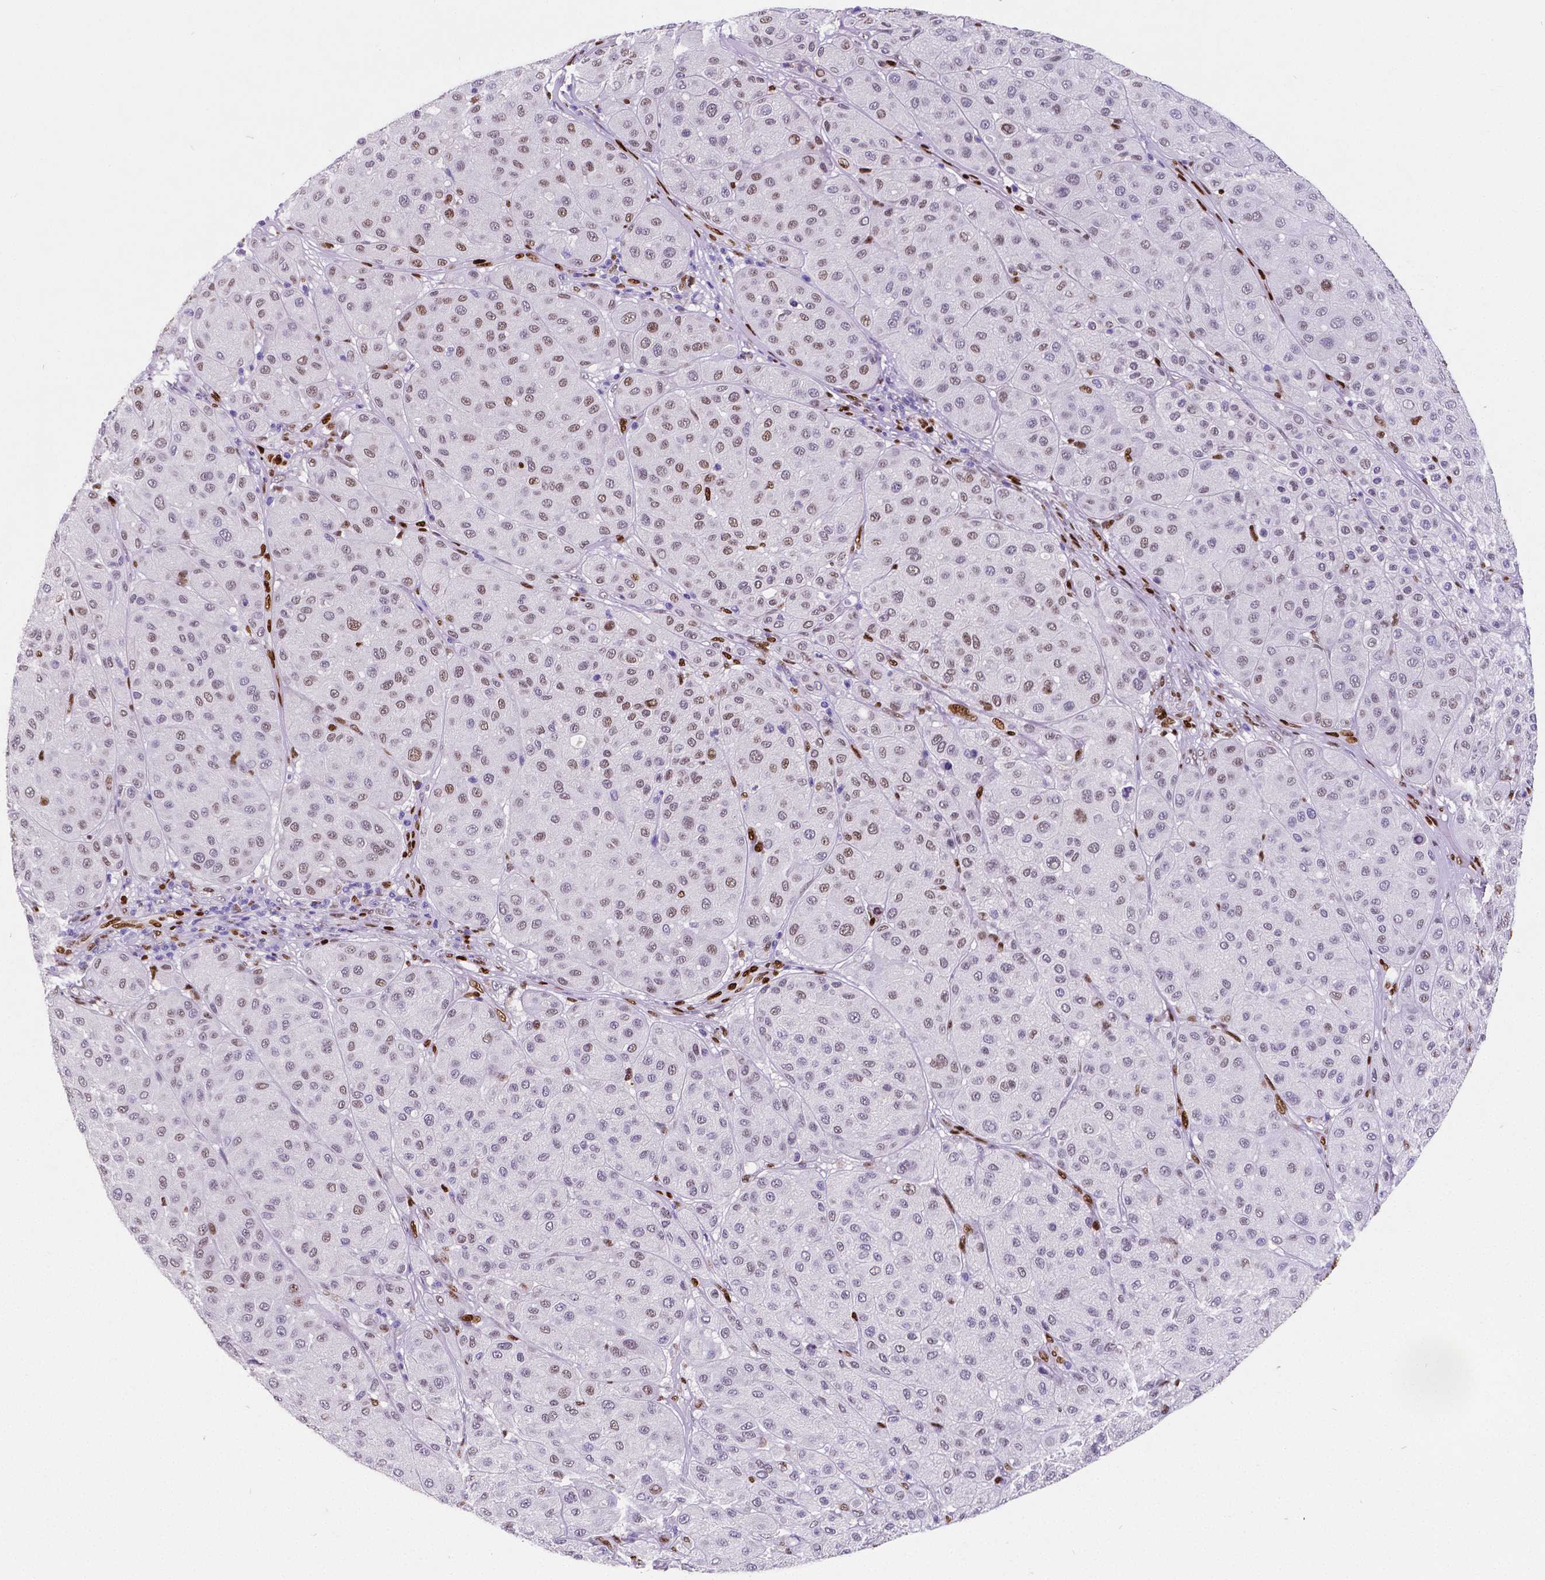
{"staining": {"intensity": "weak", "quantity": "<25%", "location": "nuclear"}, "tissue": "melanoma", "cell_type": "Tumor cells", "image_type": "cancer", "snomed": [{"axis": "morphology", "description": "Malignant melanoma, Metastatic site"}, {"axis": "topography", "description": "Smooth muscle"}], "caption": "This is a photomicrograph of immunohistochemistry staining of malignant melanoma (metastatic site), which shows no staining in tumor cells. (DAB IHC, high magnification).", "gene": "MEF2C", "patient": {"sex": "male", "age": 41}}